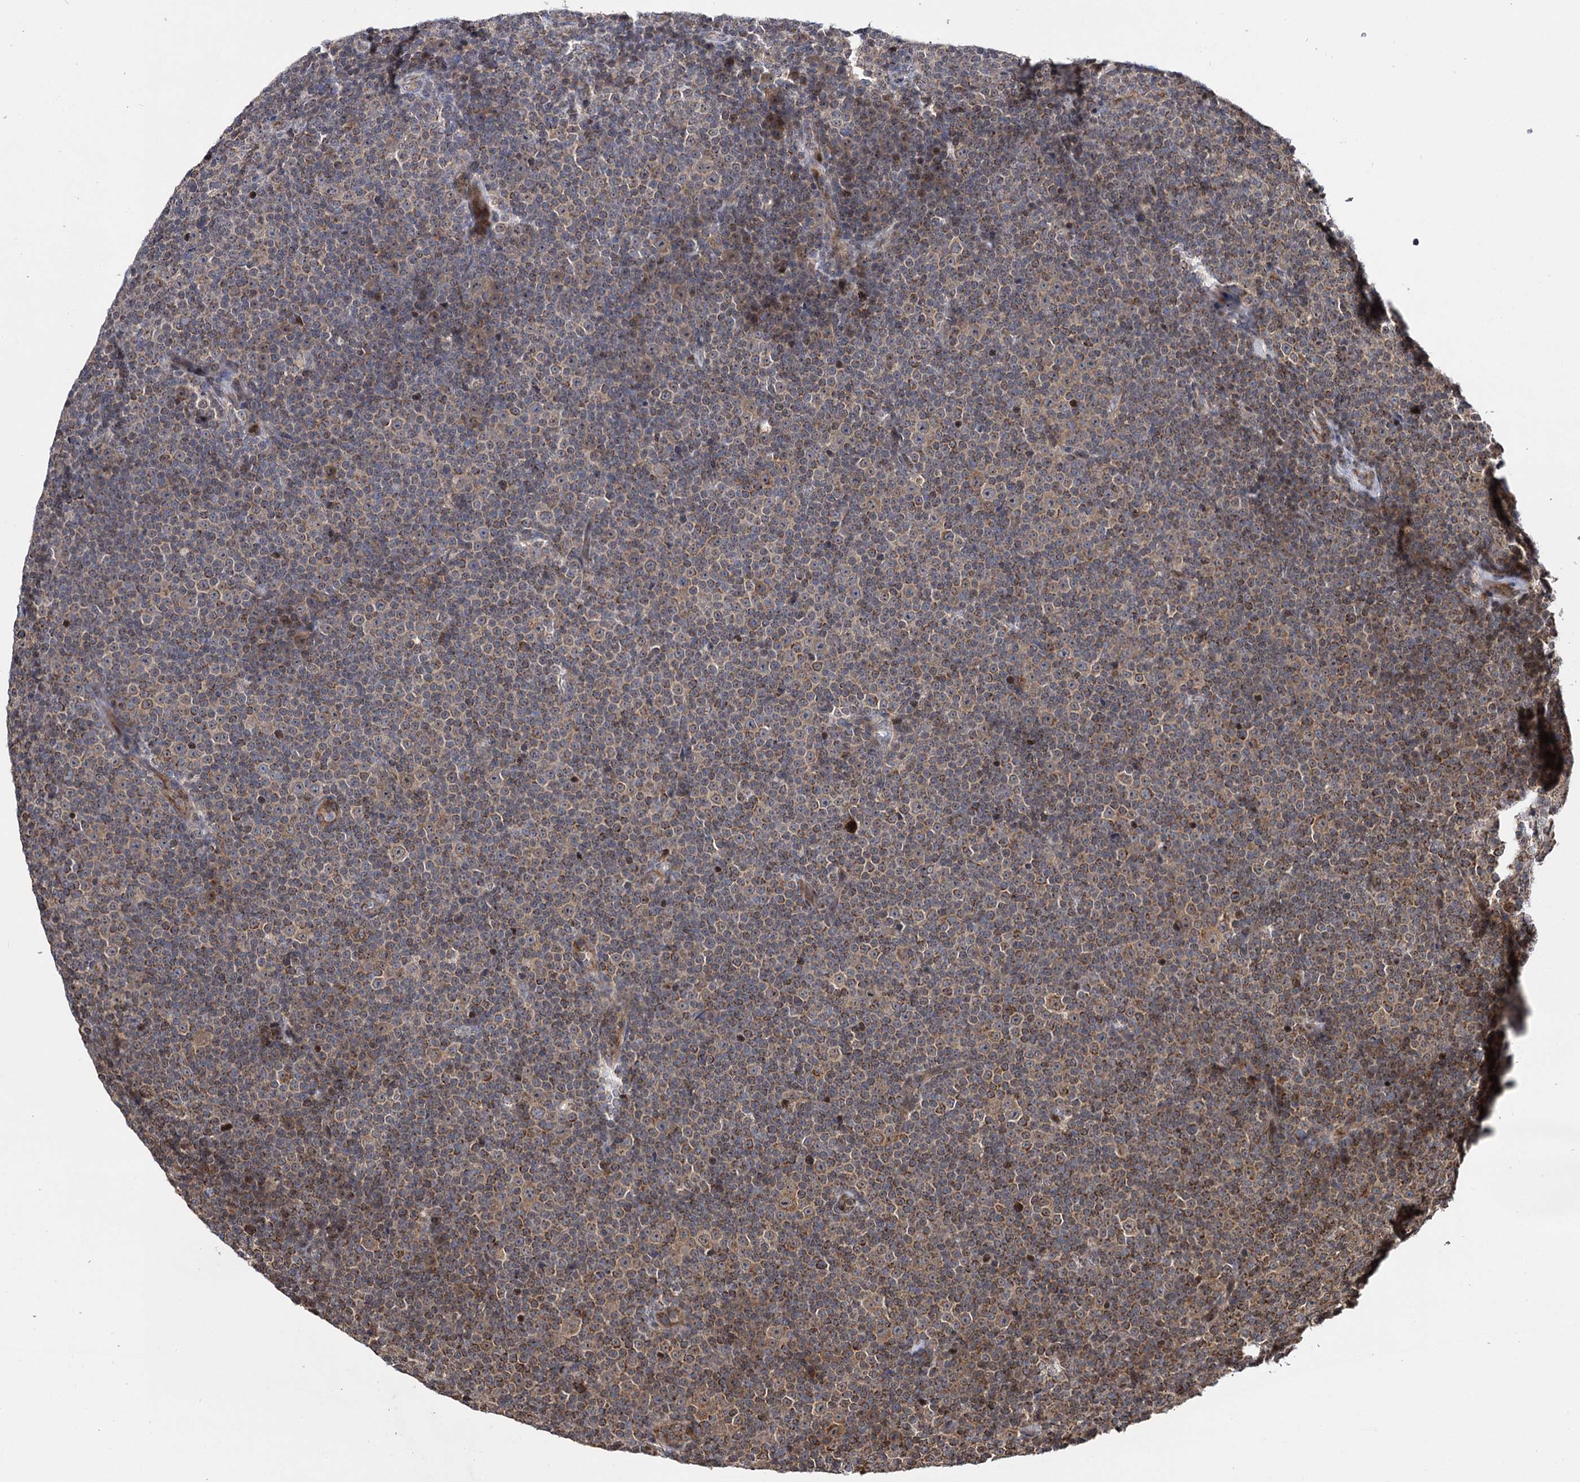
{"staining": {"intensity": "weak", "quantity": ">75%", "location": "cytoplasmic/membranous"}, "tissue": "lymphoma", "cell_type": "Tumor cells", "image_type": "cancer", "snomed": [{"axis": "morphology", "description": "Malignant lymphoma, non-Hodgkin's type, Low grade"}, {"axis": "topography", "description": "Lymph node"}], "caption": "A low amount of weak cytoplasmic/membranous staining is present in about >75% of tumor cells in malignant lymphoma, non-Hodgkin's type (low-grade) tissue.", "gene": "CEP76", "patient": {"sex": "female", "age": 67}}